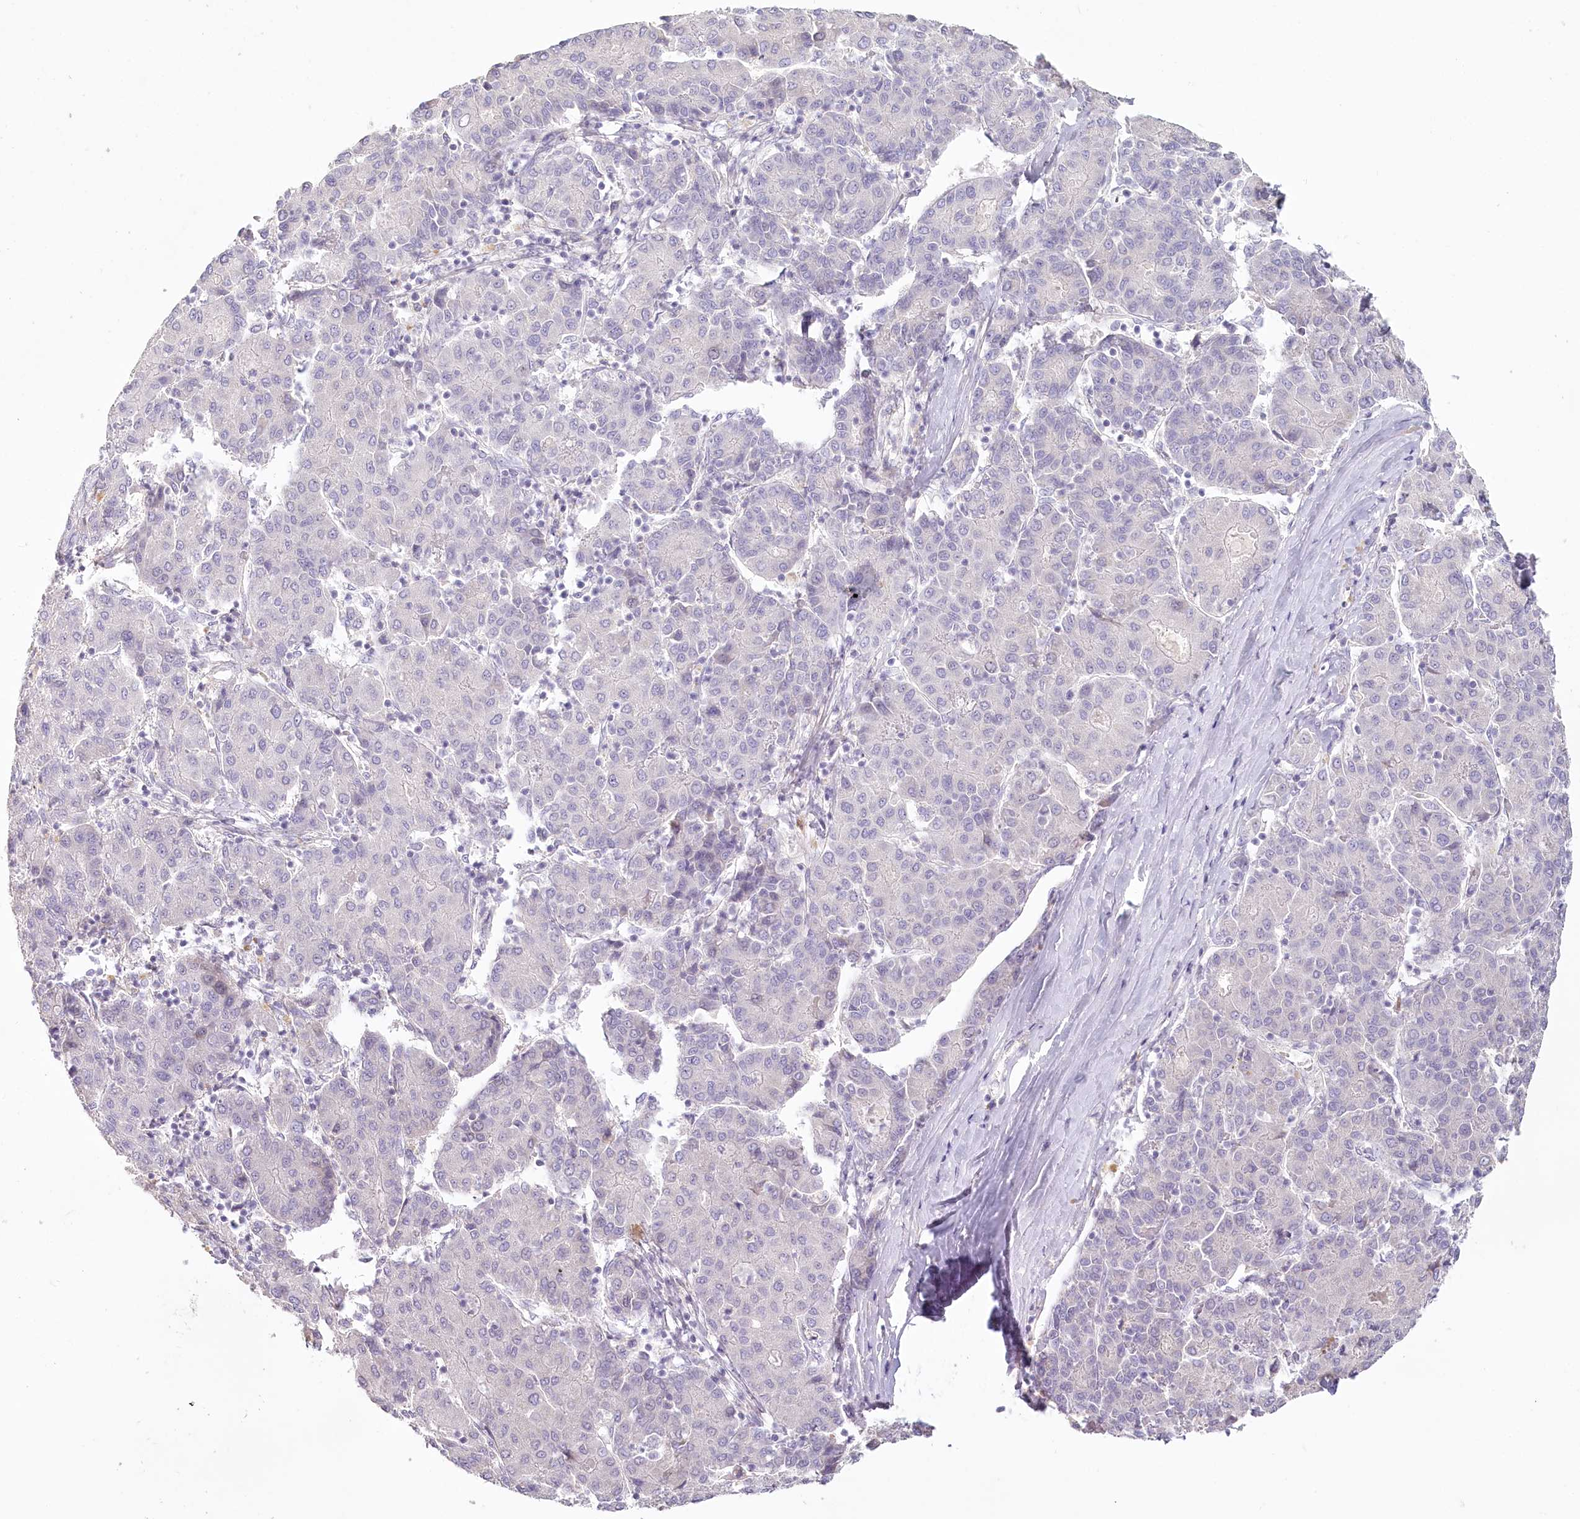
{"staining": {"intensity": "negative", "quantity": "none", "location": "none"}, "tissue": "liver cancer", "cell_type": "Tumor cells", "image_type": "cancer", "snomed": [{"axis": "morphology", "description": "Carcinoma, Hepatocellular, NOS"}, {"axis": "topography", "description": "Liver"}], "caption": "The micrograph reveals no staining of tumor cells in liver cancer (hepatocellular carcinoma).", "gene": "USP11", "patient": {"sex": "male", "age": 65}}